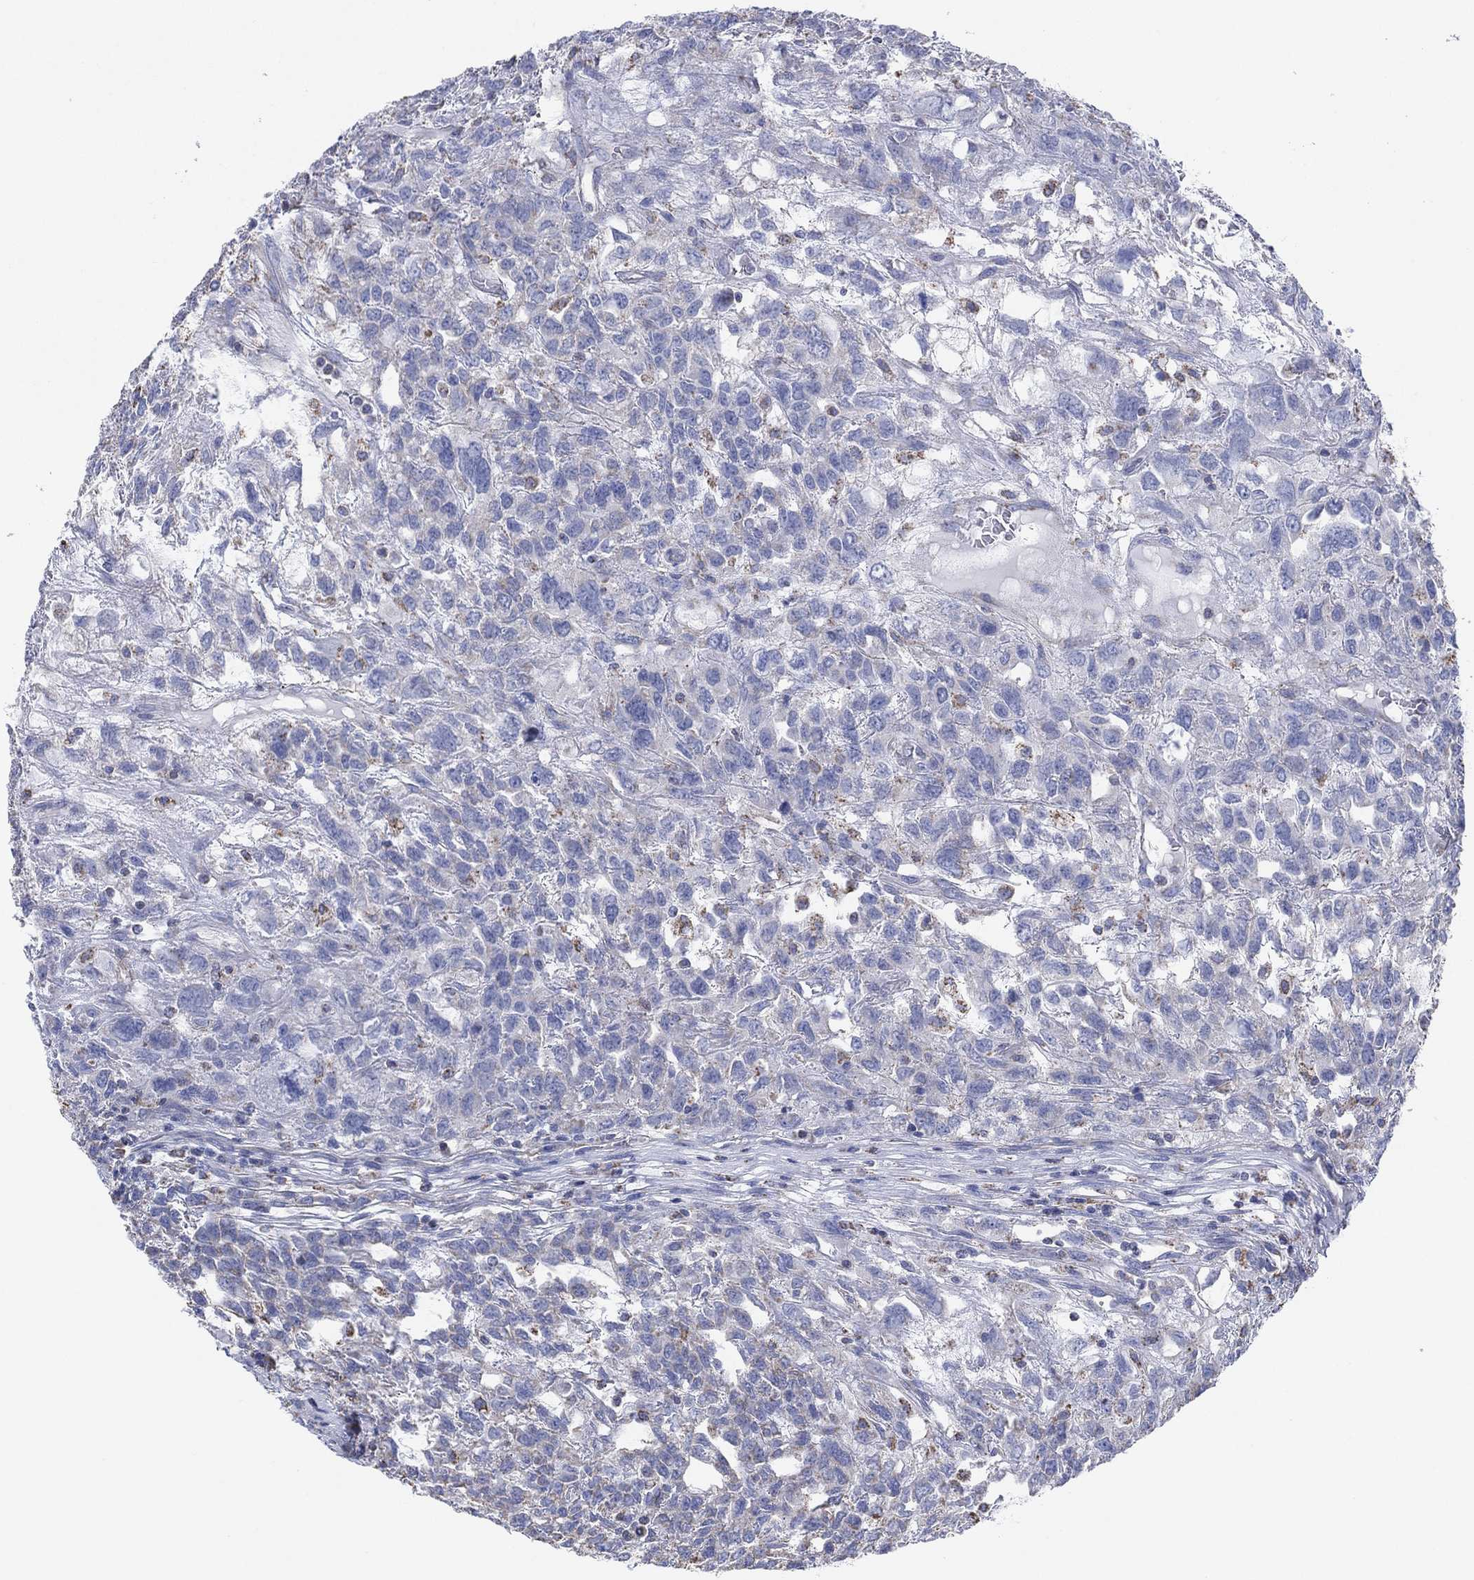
{"staining": {"intensity": "negative", "quantity": "none", "location": "none"}, "tissue": "testis cancer", "cell_type": "Tumor cells", "image_type": "cancer", "snomed": [{"axis": "morphology", "description": "Seminoma, NOS"}, {"axis": "topography", "description": "Testis"}], "caption": "This micrograph is of seminoma (testis) stained with immunohistochemistry to label a protein in brown with the nuclei are counter-stained blue. There is no expression in tumor cells.", "gene": "CFTR", "patient": {"sex": "male", "age": 52}}